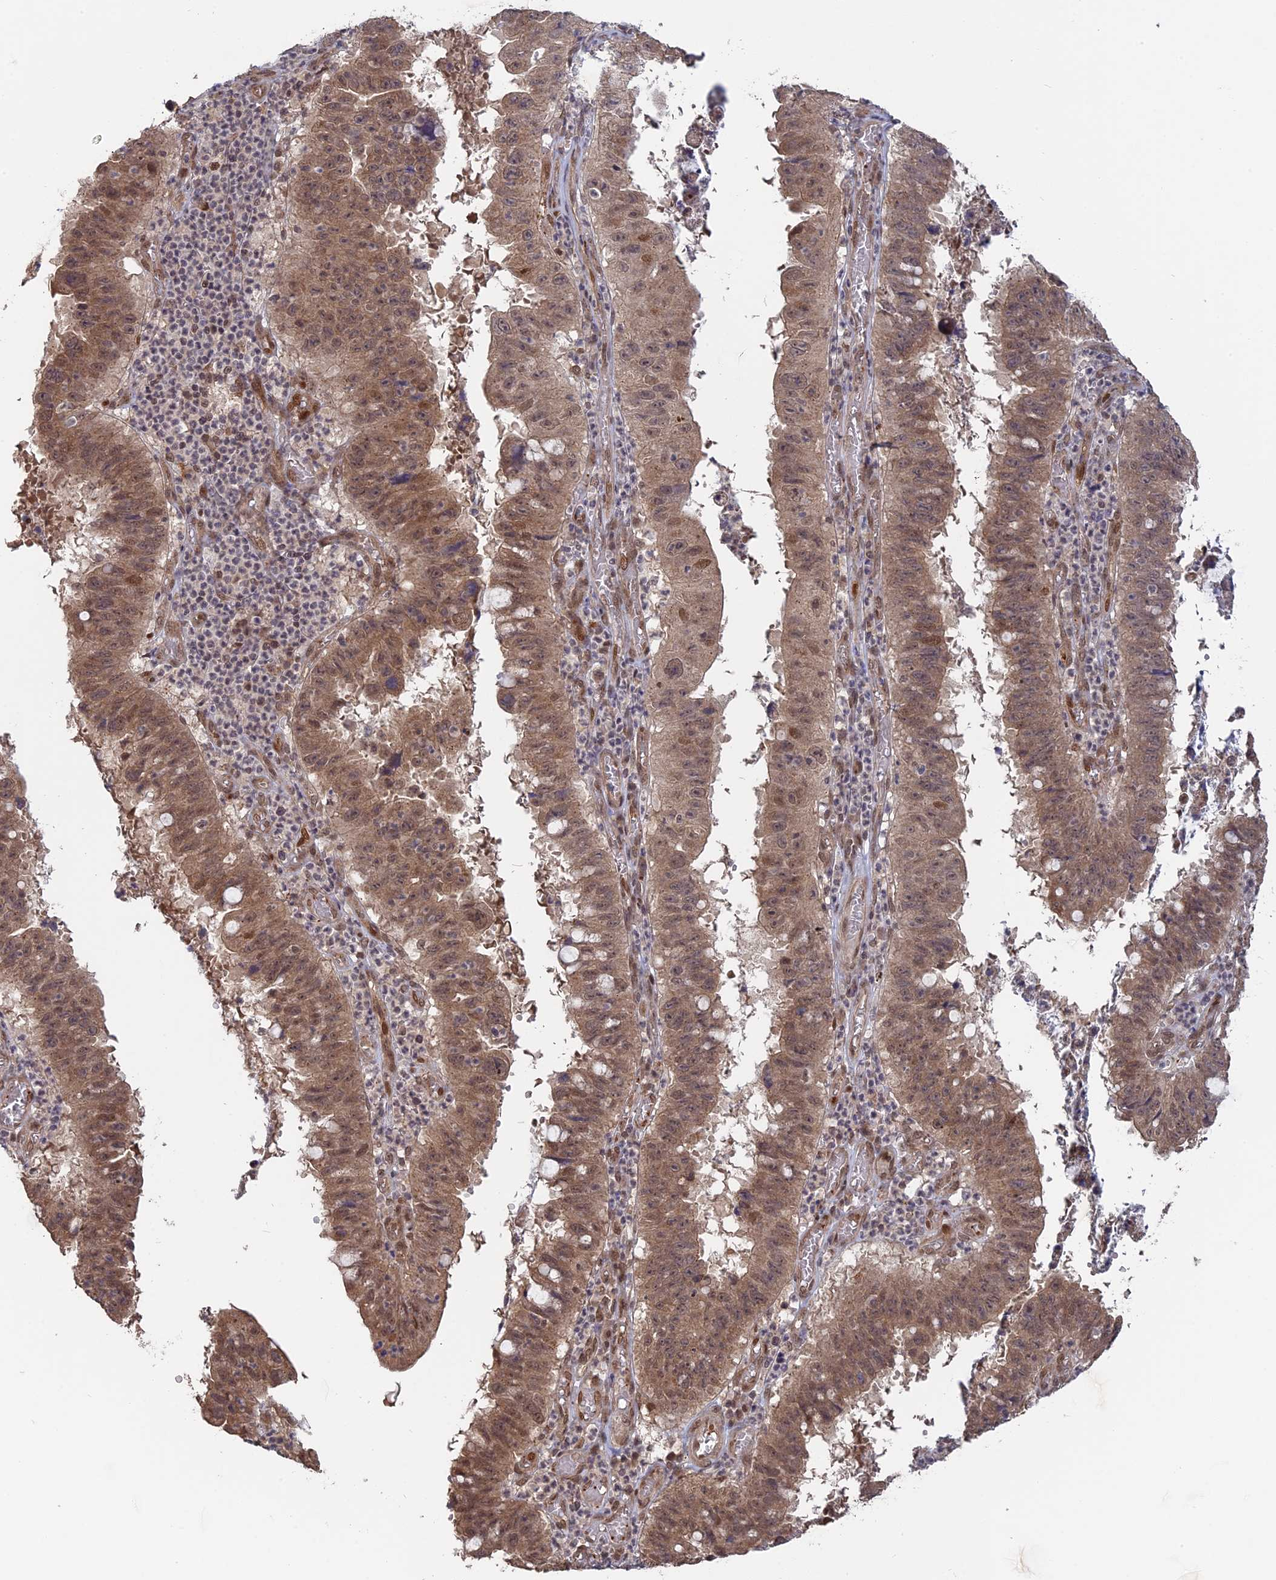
{"staining": {"intensity": "moderate", "quantity": ">75%", "location": "cytoplasmic/membranous,nuclear"}, "tissue": "stomach cancer", "cell_type": "Tumor cells", "image_type": "cancer", "snomed": [{"axis": "morphology", "description": "Adenocarcinoma, NOS"}, {"axis": "topography", "description": "Stomach"}], "caption": "Stomach adenocarcinoma was stained to show a protein in brown. There is medium levels of moderate cytoplasmic/membranous and nuclear expression in about >75% of tumor cells. (DAB = brown stain, brightfield microscopy at high magnification).", "gene": "PKIG", "patient": {"sex": "male", "age": 59}}